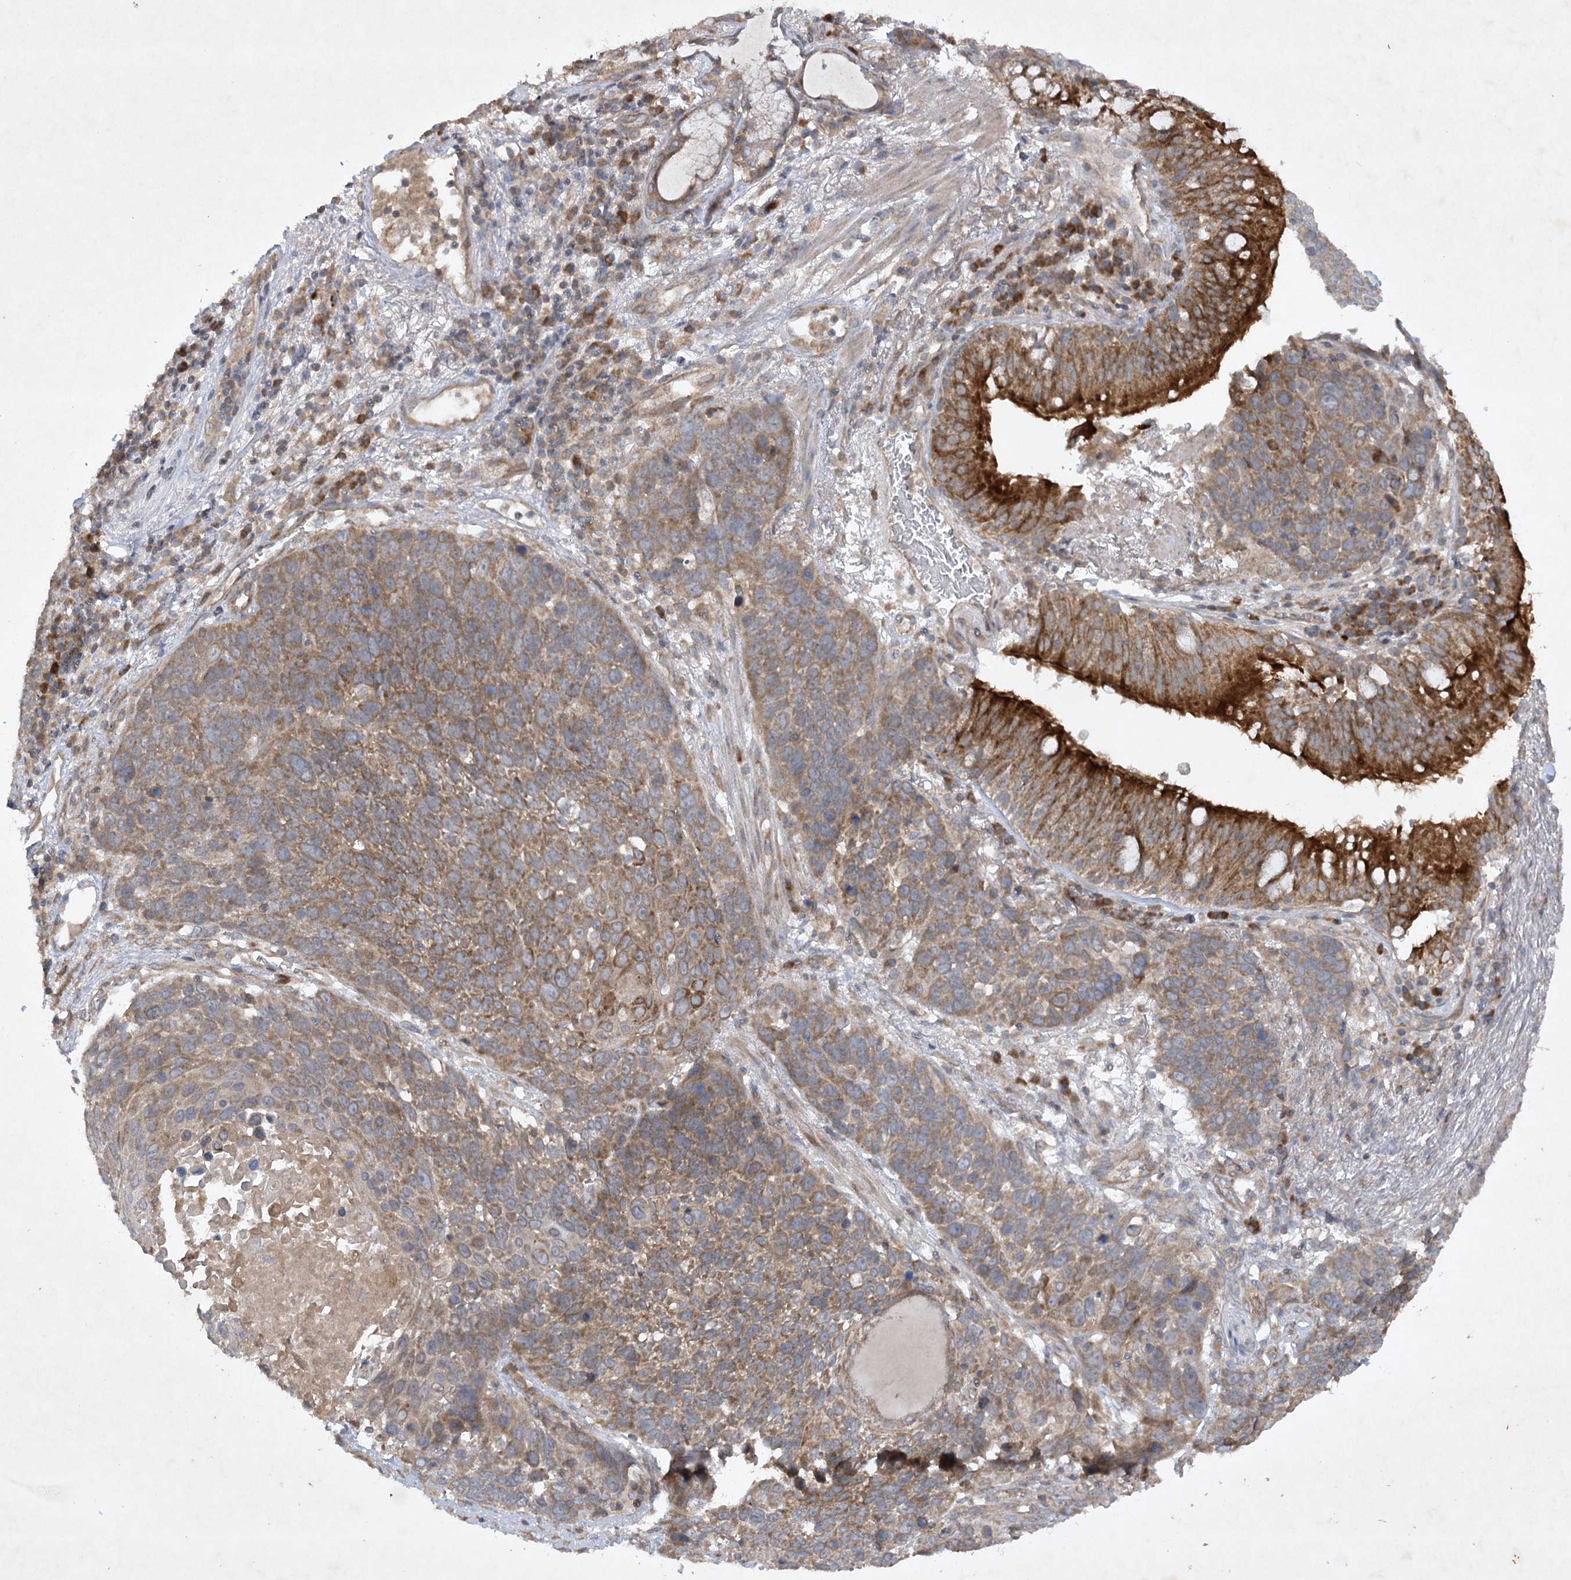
{"staining": {"intensity": "moderate", "quantity": "25%-75%", "location": "cytoplasmic/membranous"}, "tissue": "lung cancer", "cell_type": "Tumor cells", "image_type": "cancer", "snomed": [{"axis": "morphology", "description": "Squamous cell carcinoma, NOS"}, {"axis": "topography", "description": "Lung"}], "caption": "IHC (DAB) staining of human lung squamous cell carcinoma demonstrates moderate cytoplasmic/membranous protein positivity in approximately 25%-75% of tumor cells.", "gene": "TRAF3IP1", "patient": {"sex": "male", "age": 66}}